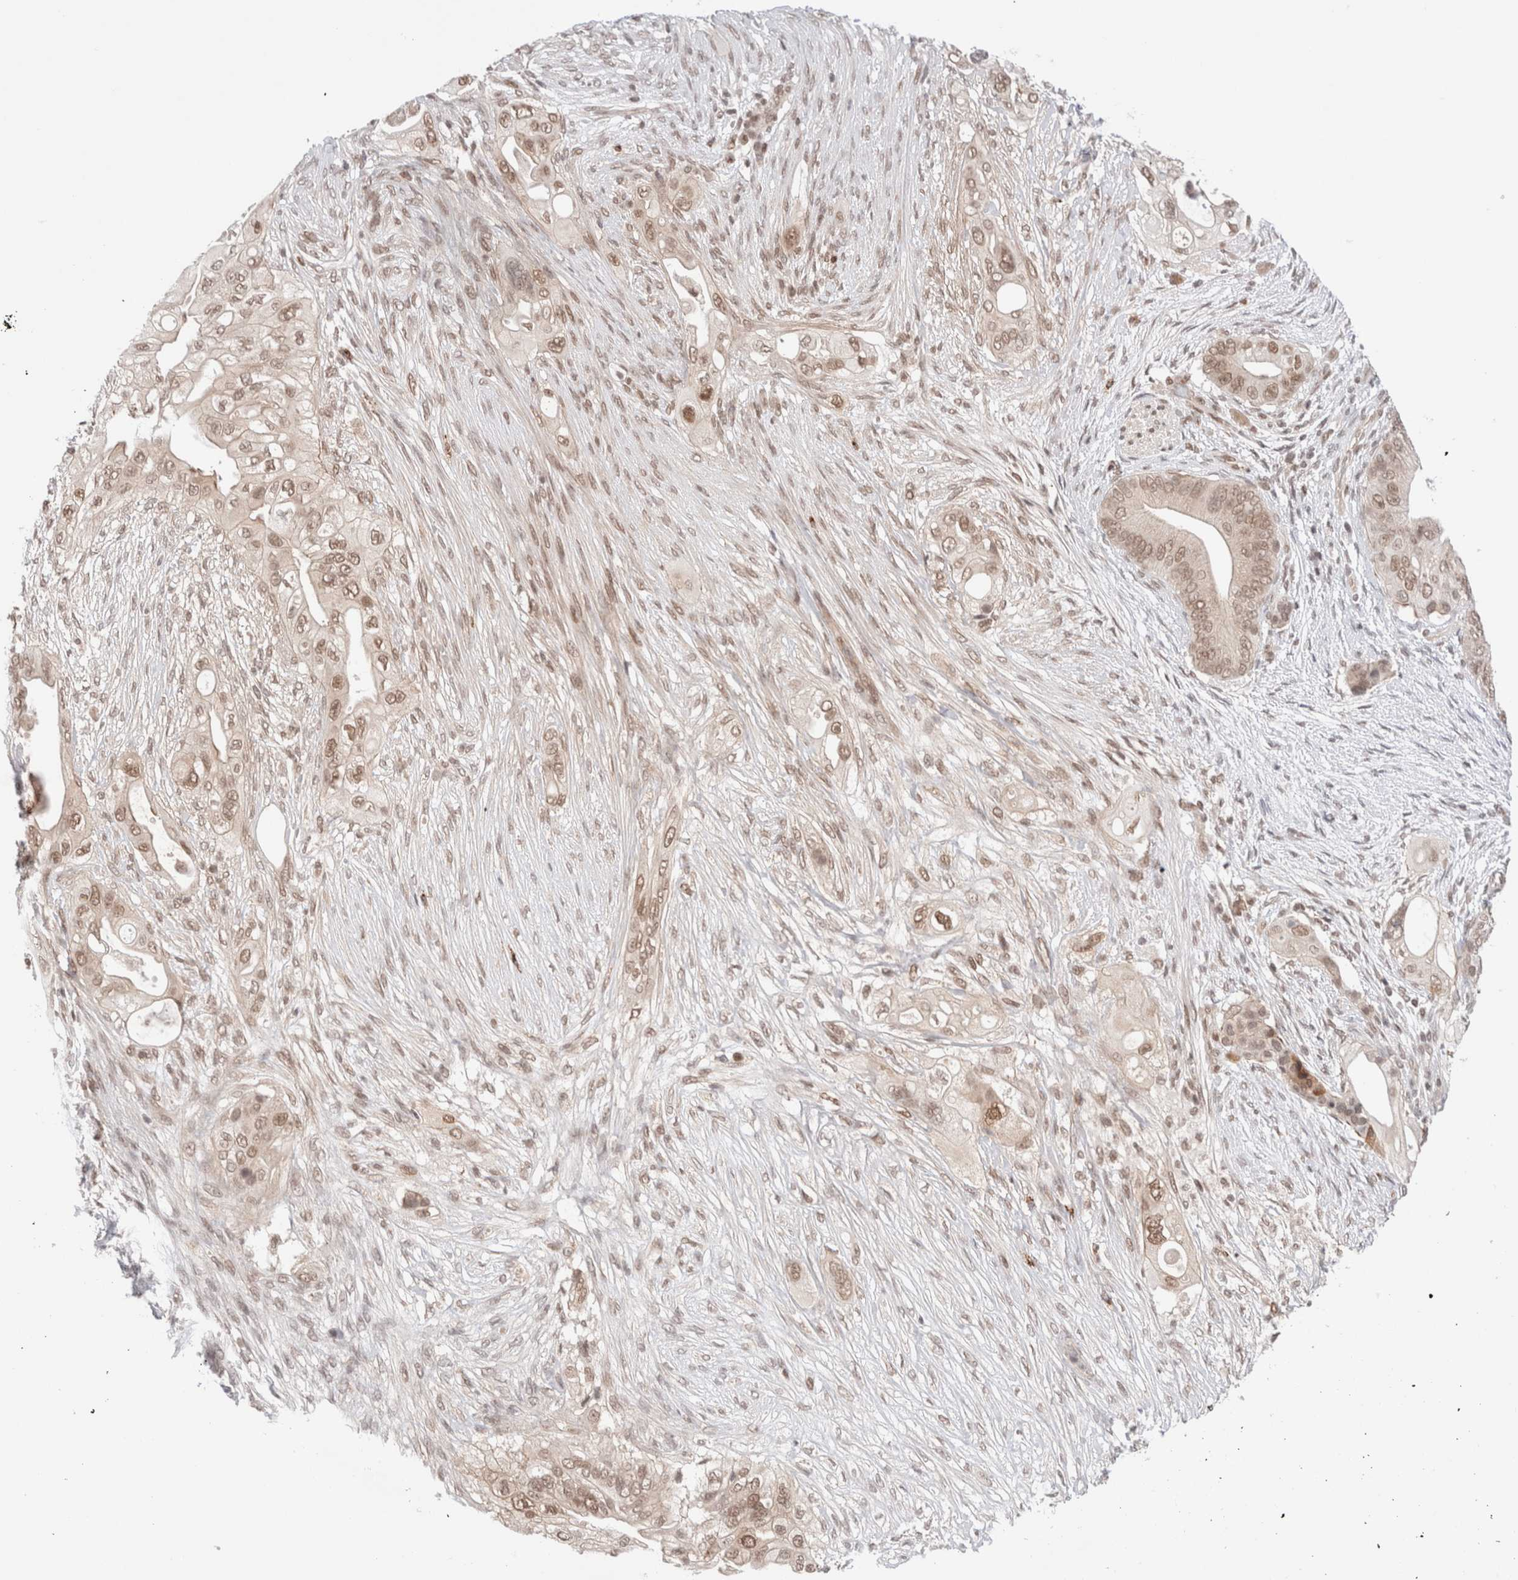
{"staining": {"intensity": "weak", "quantity": ">75%", "location": "nuclear"}, "tissue": "pancreatic cancer", "cell_type": "Tumor cells", "image_type": "cancer", "snomed": [{"axis": "morphology", "description": "Adenocarcinoma, NOS"}, {"axis": "topography", "description": "Pancreas"}], "caption": "A low amount of weak nuclear positivity is appreciated in approximately >75% of tumor cells in pancreatic cancer (adenocarcinoma) tissue.", "gene": "GATAD2A", "patient": {"sex": "male", "age": 53}}